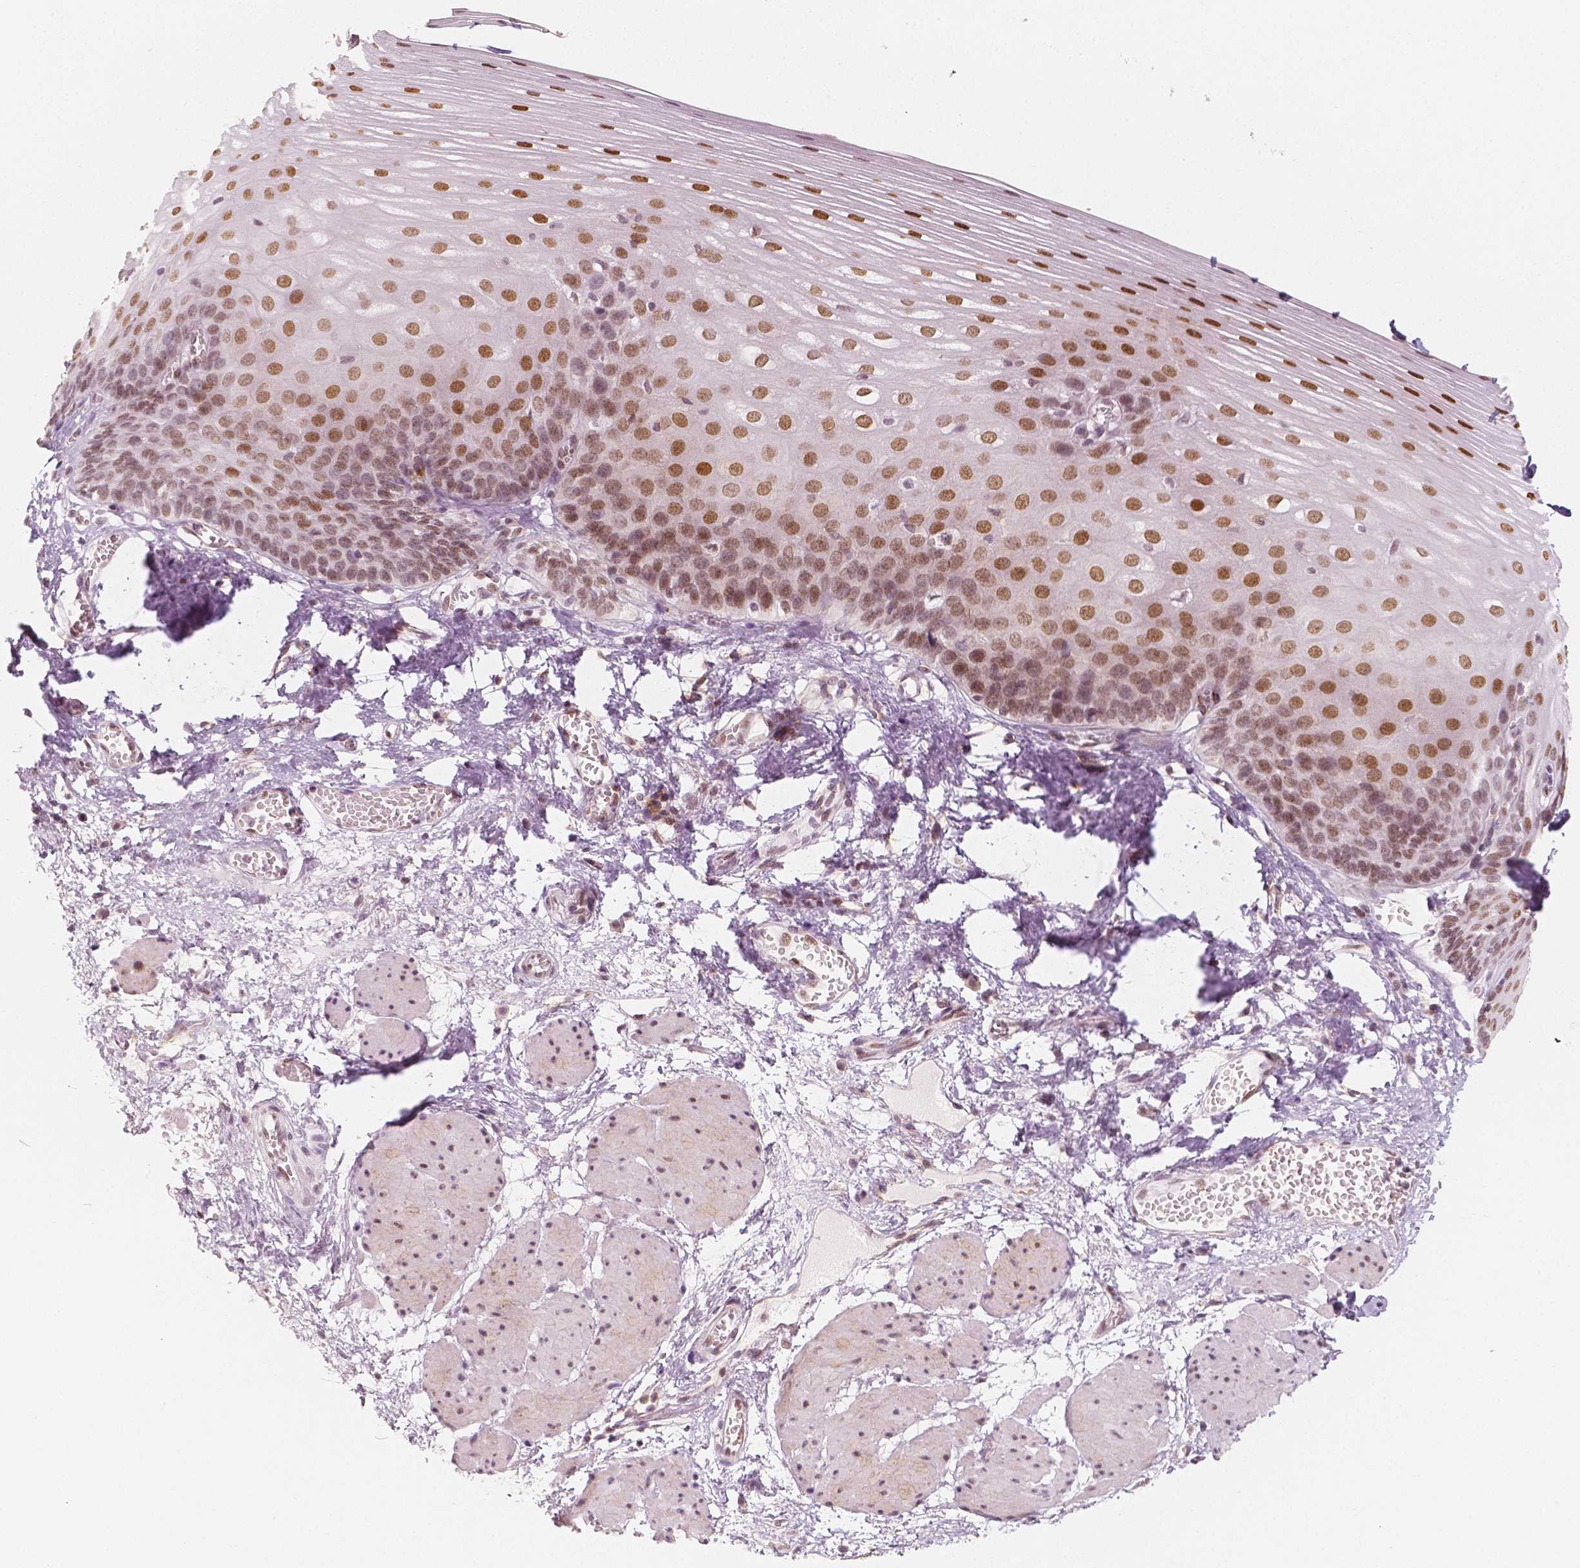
{"staining": {"intensity": "moderate", "quantity": ">75%", "location": "nuclear"}, "tissue": "esophagus", "cell_type": "Squamous epithelial cells", "image_type": "normal", "snomed": [{"axis": "morphology", "description": "Normal tissue, NOS"}, {"axis": "topography", "description": "Esophagus"}], "caption": "Immunohistochemical staining of benign esophagus reveals medium levels of moderate nuclear positivity in about >75% of squamous epithelial cells. (DAB (3,3'-diaminobenzidine) = brown stain, brightfield microscopy at high magnification).", "gene": "KDM5B", "patient": {"sex": "male", "age": 62}}